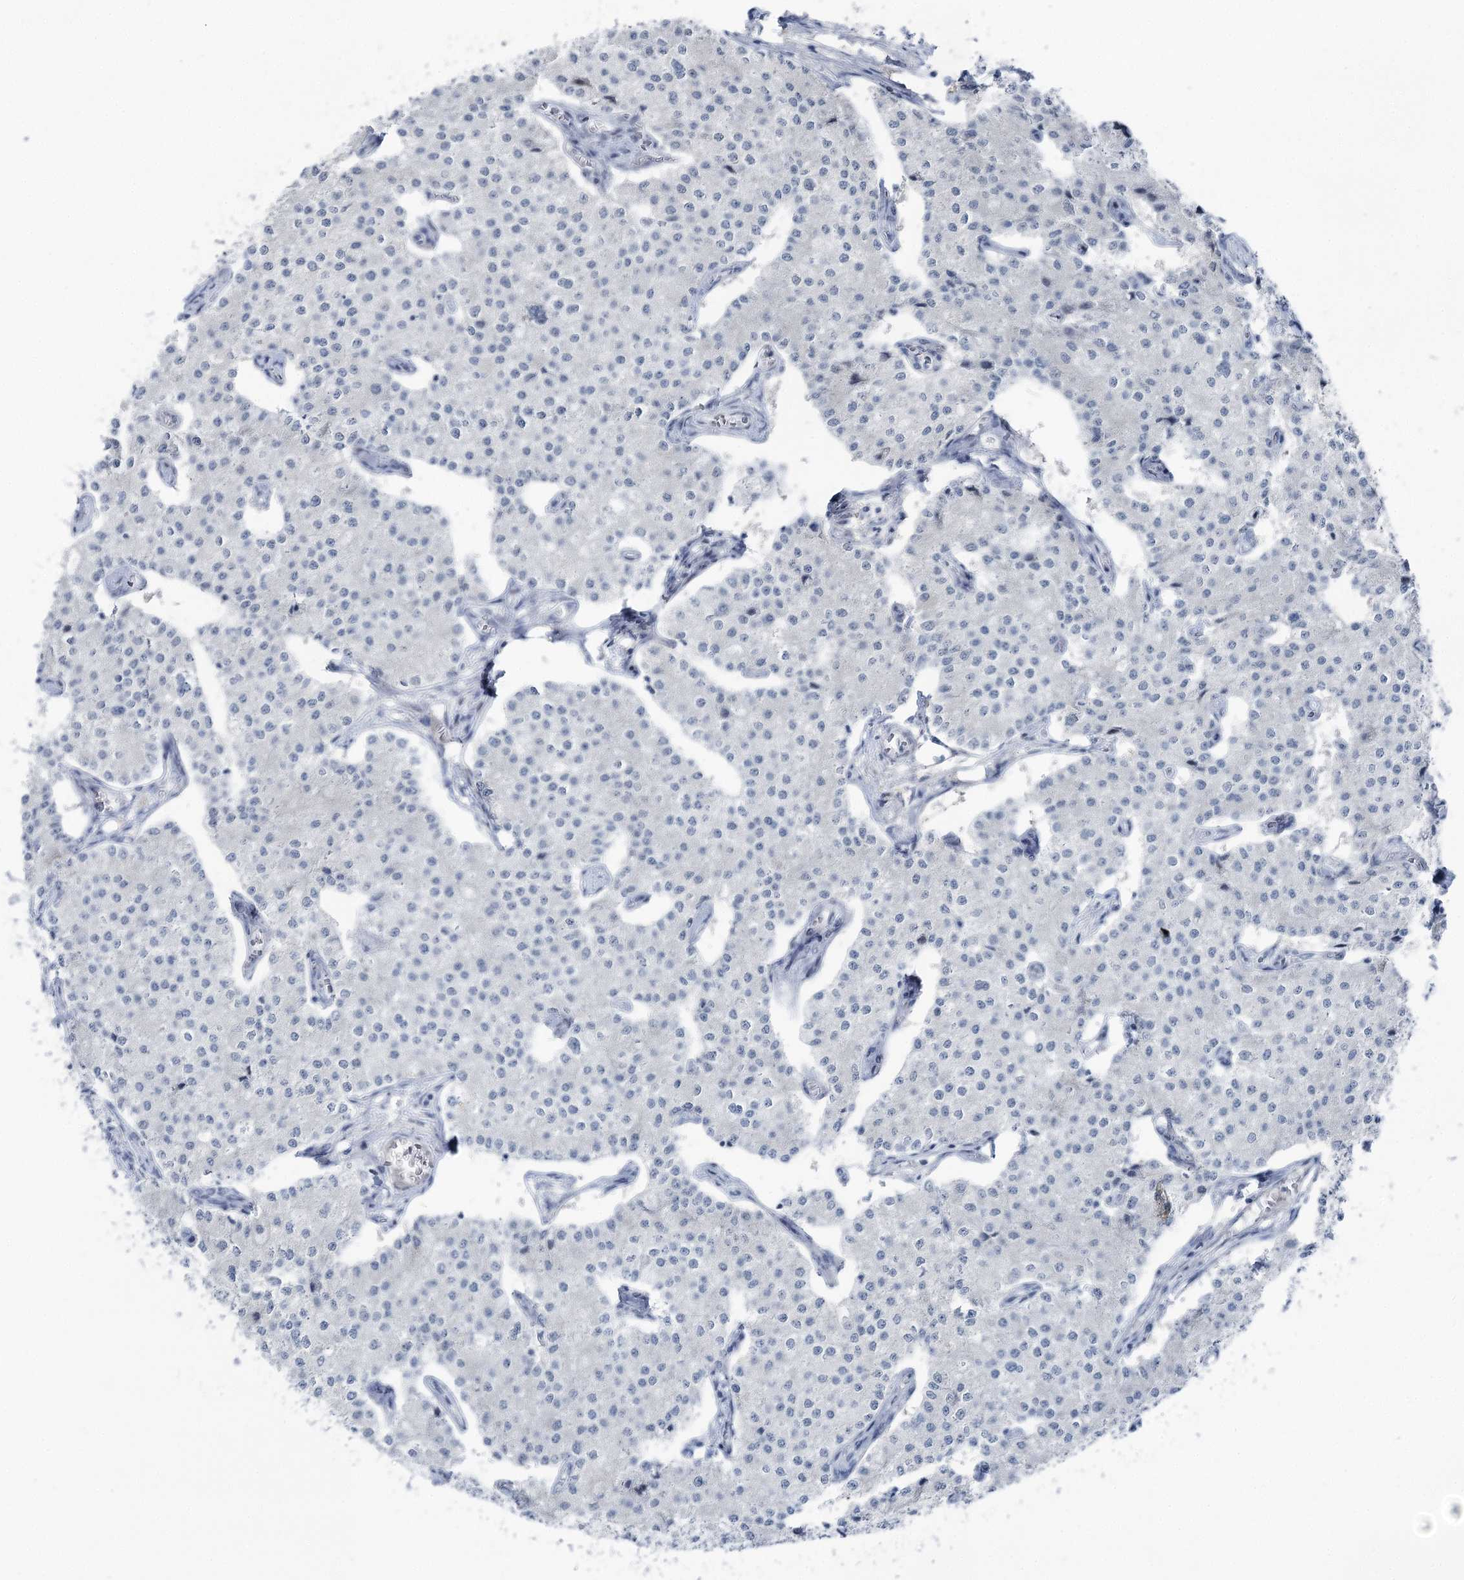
{"staining": {"intensity": "negative", "quantity": "none", "location": "none"}, "tissue": "carcinoid", "cell_type": "Tumor cells", "image_type": "cancer", "snomed": [{"axis": "morphology", "description": "Carcinoid, malignant, NOS"}, {"axis": "topography", "description": "Colon"}], "caption": "Tumor cells show no significant positivity in carcinoid (malignant). Brightfield microscopy of immunohistochemistry stained with DAB (brown) and hematoxylin (blue), captured at high magnification.", "gene": "STEEP1", "patient": {"sex": "female", "age": 52}}